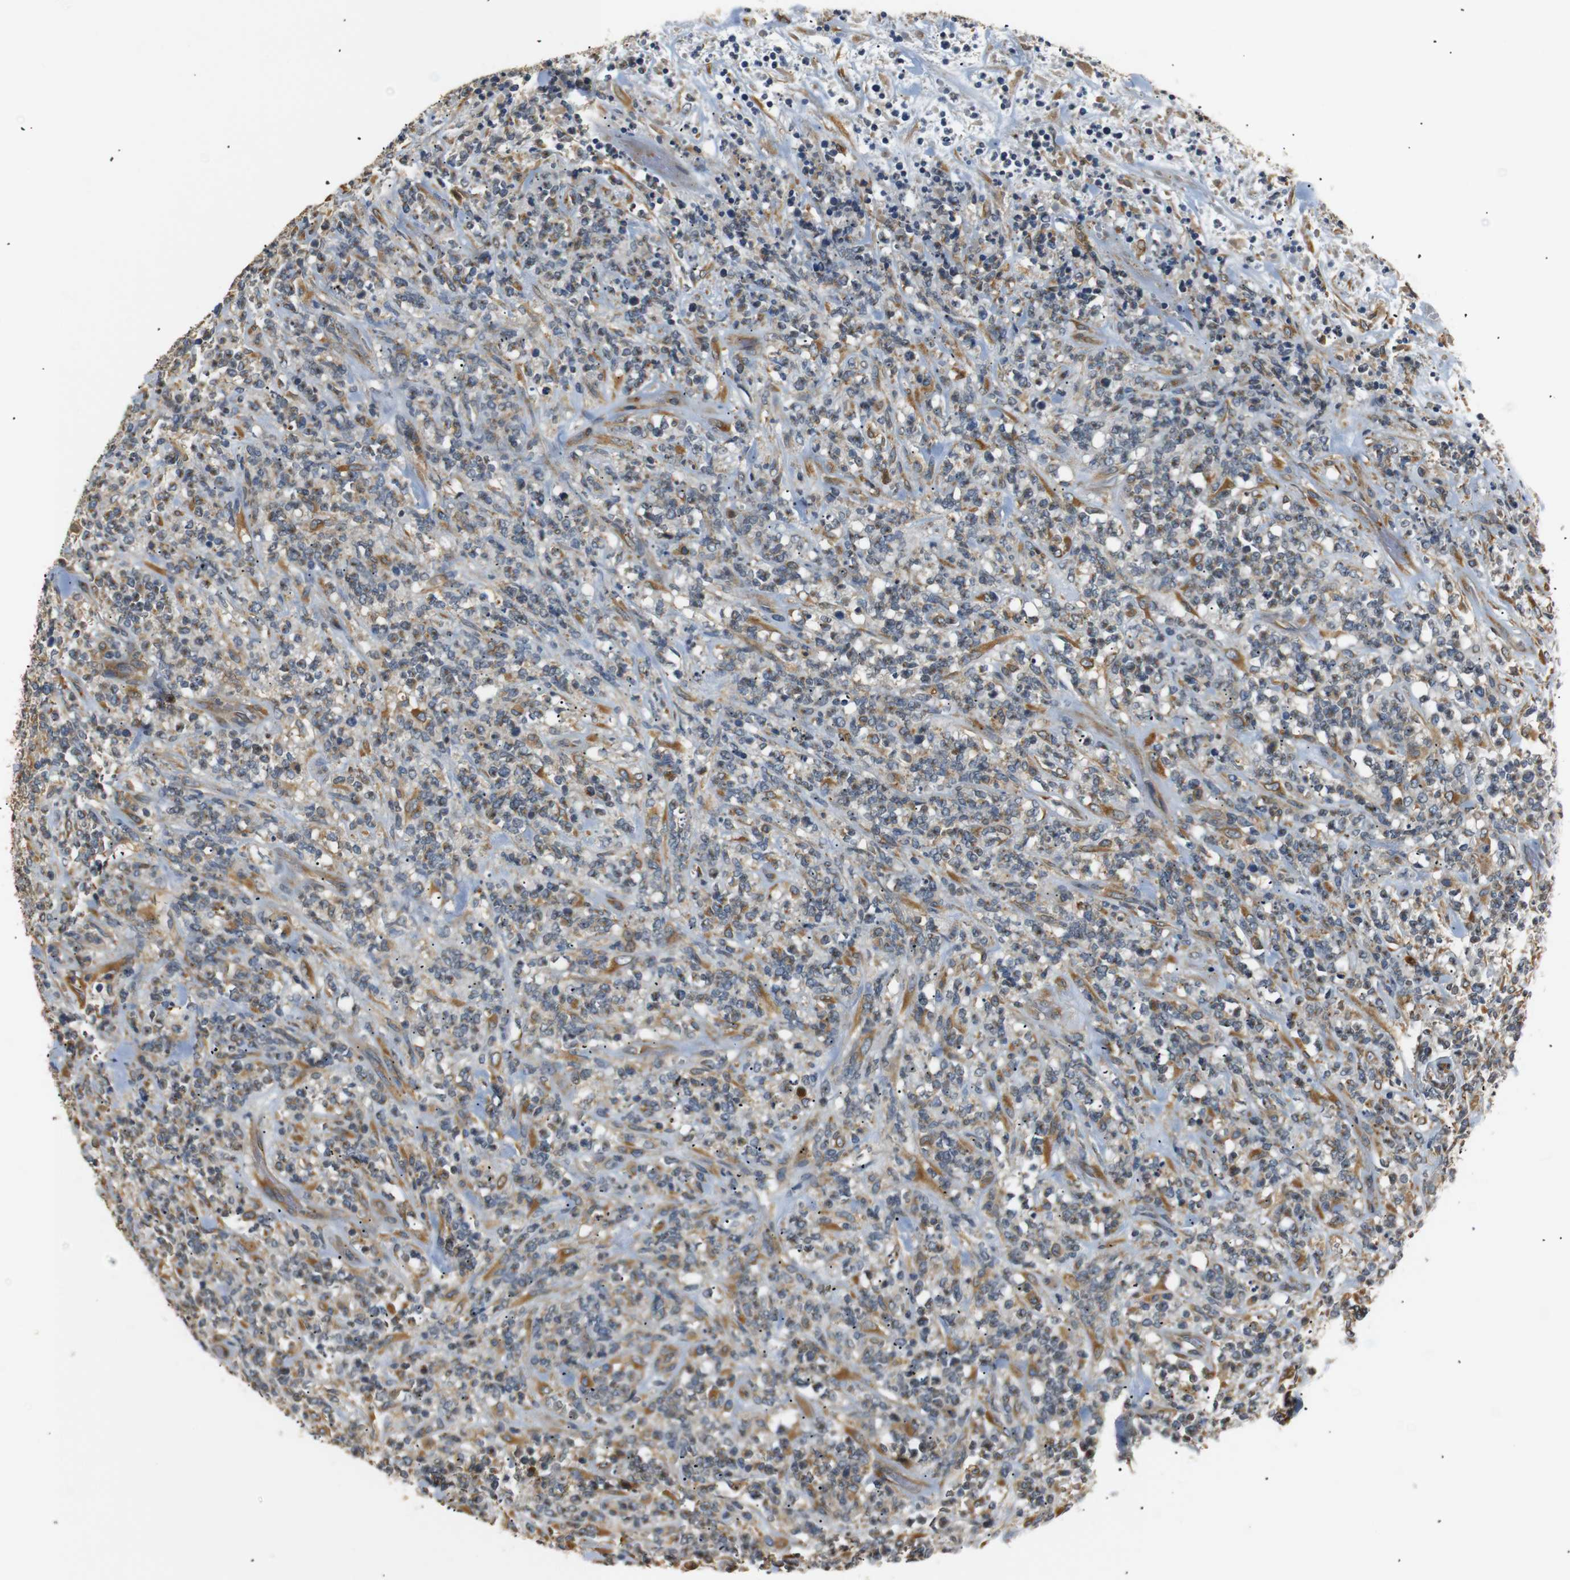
{"staining": {"intensity": "moderate", "quantity": "25%-75%", "location": "cytoplasmic/membranous"}, "tissue": "lymphoma", "cell_type": "Tumor cells", "image_type": "cancer", "snomed": [{"axis": "morphology", "description": "Malignant lymphoma, non-Hodgkin's type, High grade"}, {"axis": "topography", "description": "Soft tissue"}], "caption": "Protein analysis of lymphoma tissue displays moderate cytoplasmic/membranous positivity in about 25%-75% of tumor cells.", "gene": "TMED2", "patient": {"sex": "male", "age": 18}}